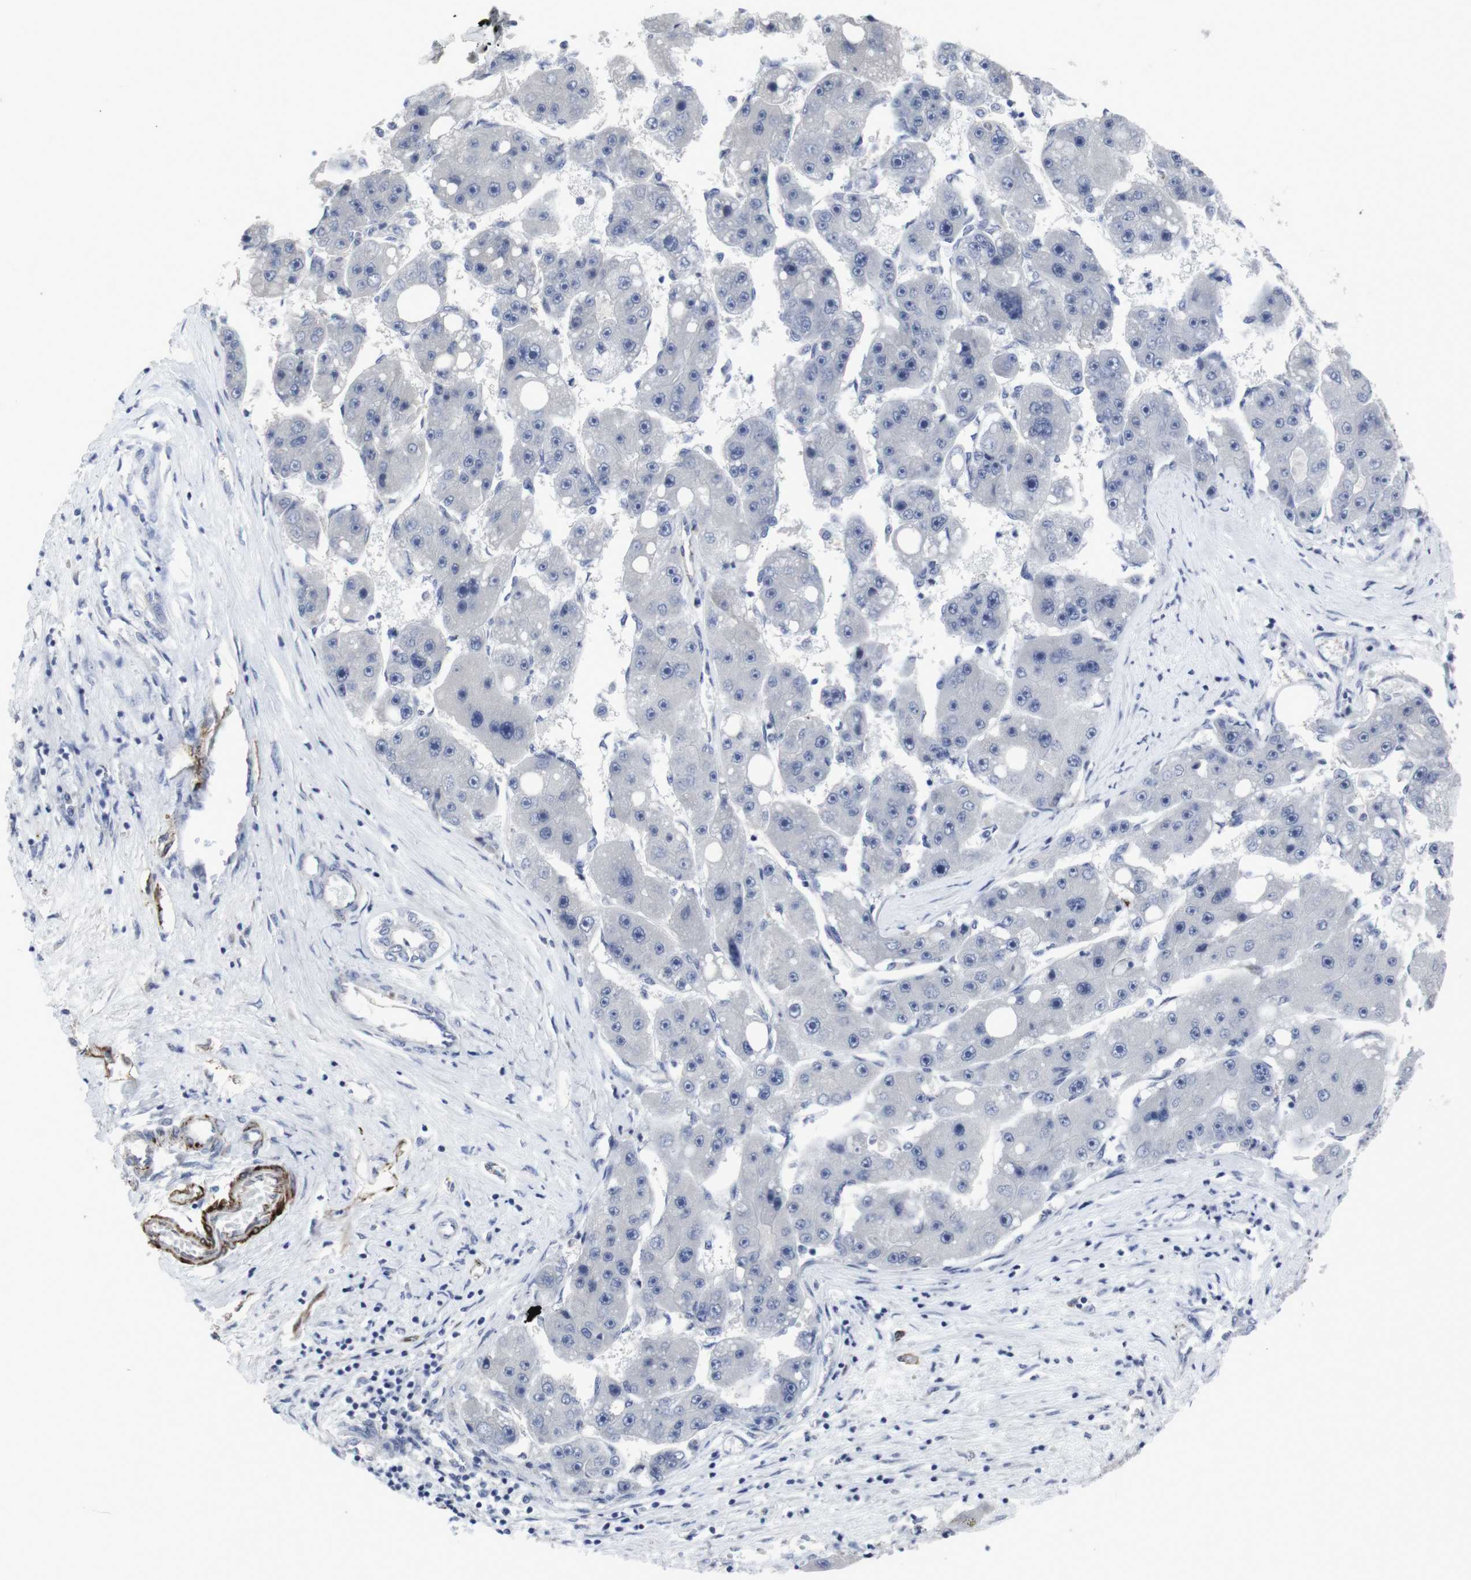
{"staining": {"intensity": "negative", "quantity": "none", "location": "none"}, "tissue": "liver cancer", "cell_type": "Tumor cells", "image_type": "cancer", "snomed": [{"axis": "morphology", "description": "Carcinoma, Hepatocellular, NOS"}, {"axis": "topography", "description": "Liver"}], "caption": "There is no significant staining in tumor cells of liver cancer (hepatocellular carcinoma).", "gene": "SNCG", "patient": {"sex": "female", "age": 61}}